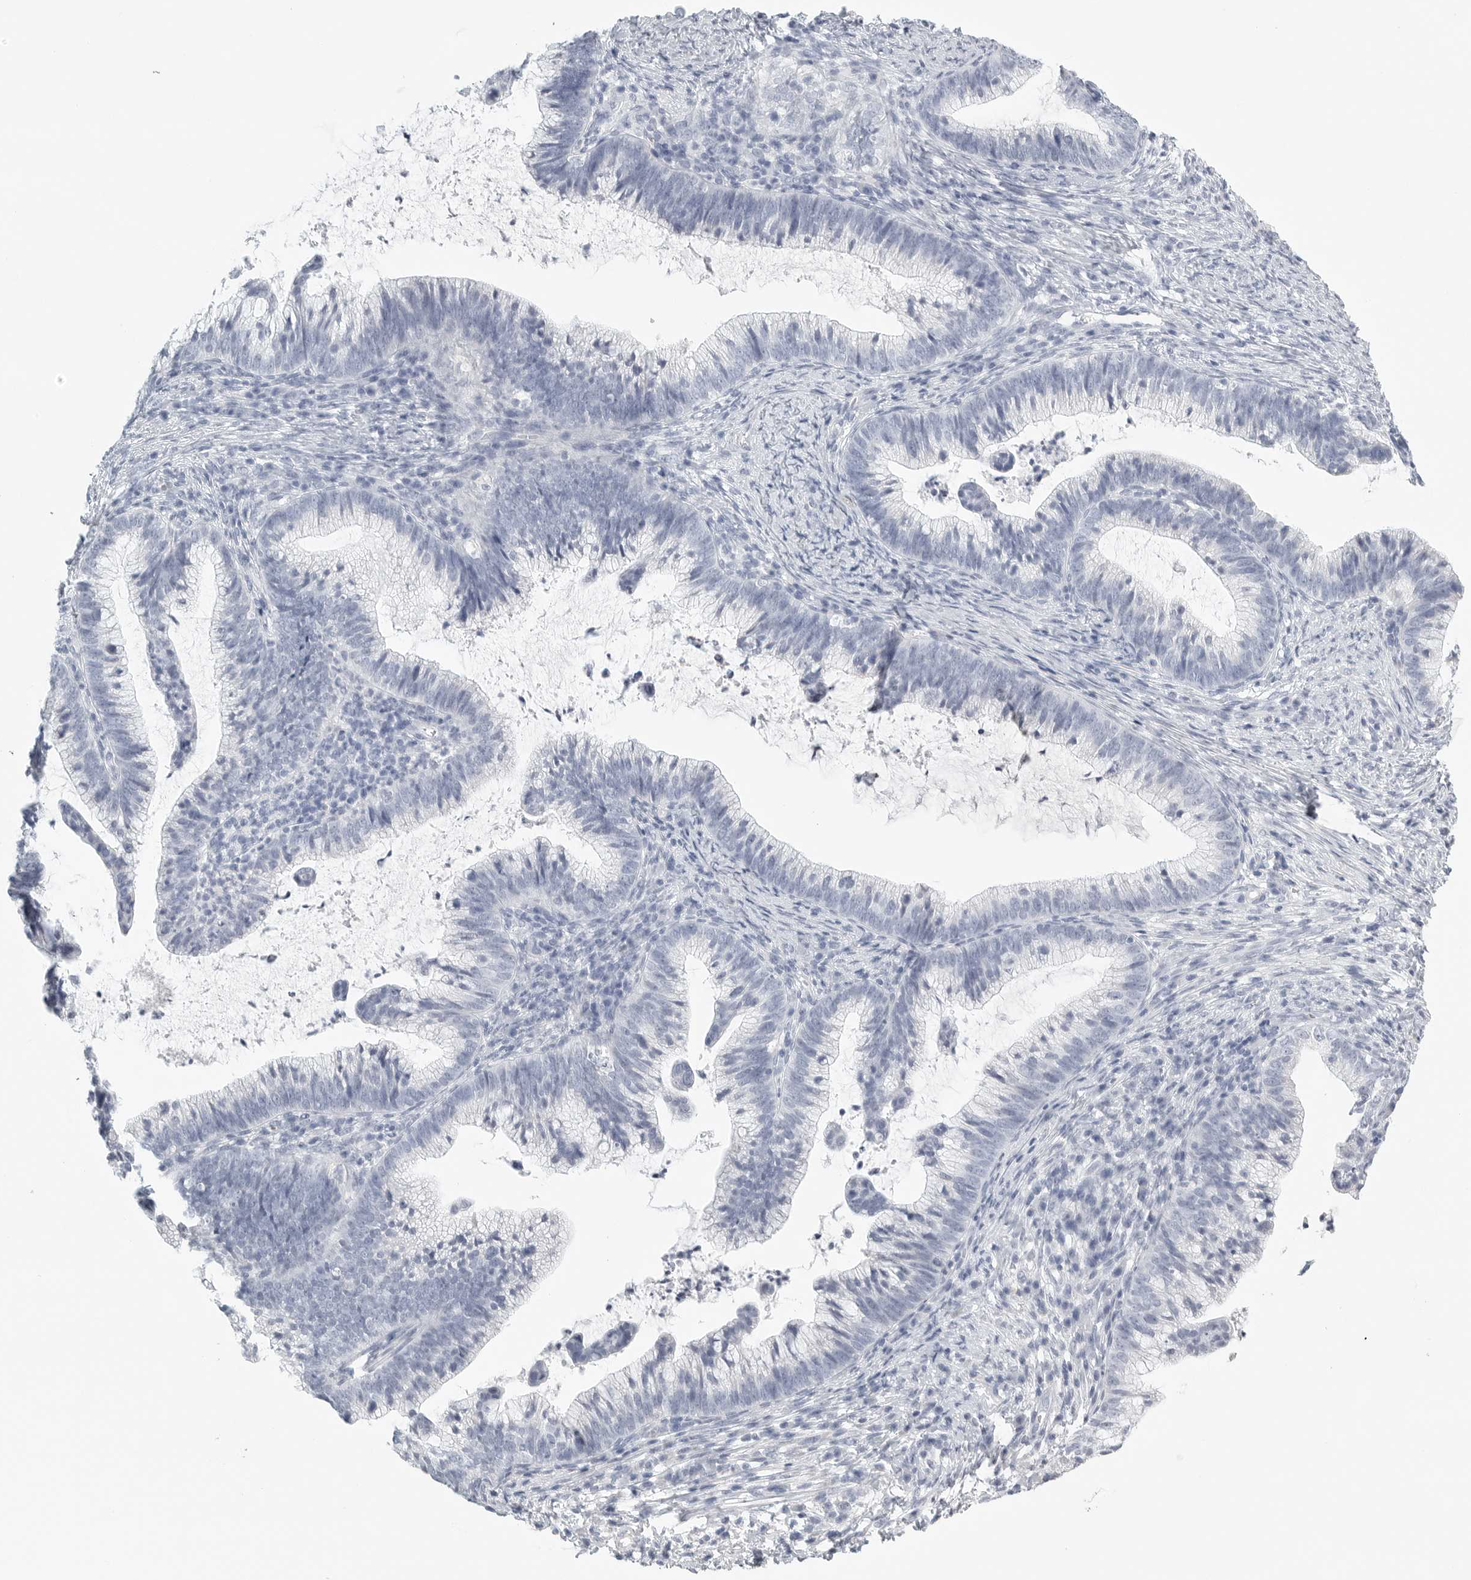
{"staining": {"intensity": "negative", "quantity": "none", "location": "none"}, "tissue": "cervical cancer", "cell_type": "Tumor cells", "image_type": "cancer", "snomed": [{"axis": "morphology", "description": "Adenocarcinoma, NOS"}, {"axis": "topography", "description": "Cervix"}], "caption": "This histopathology image is of adenocarcinoma (cervical) stained with immunohistochemistry to label a protein in brown with the nuclei are counter-stained blue. There is no positivity in tumor cells.", "gene": "TNR", "patient": {"sex": "female", "age": 36}}